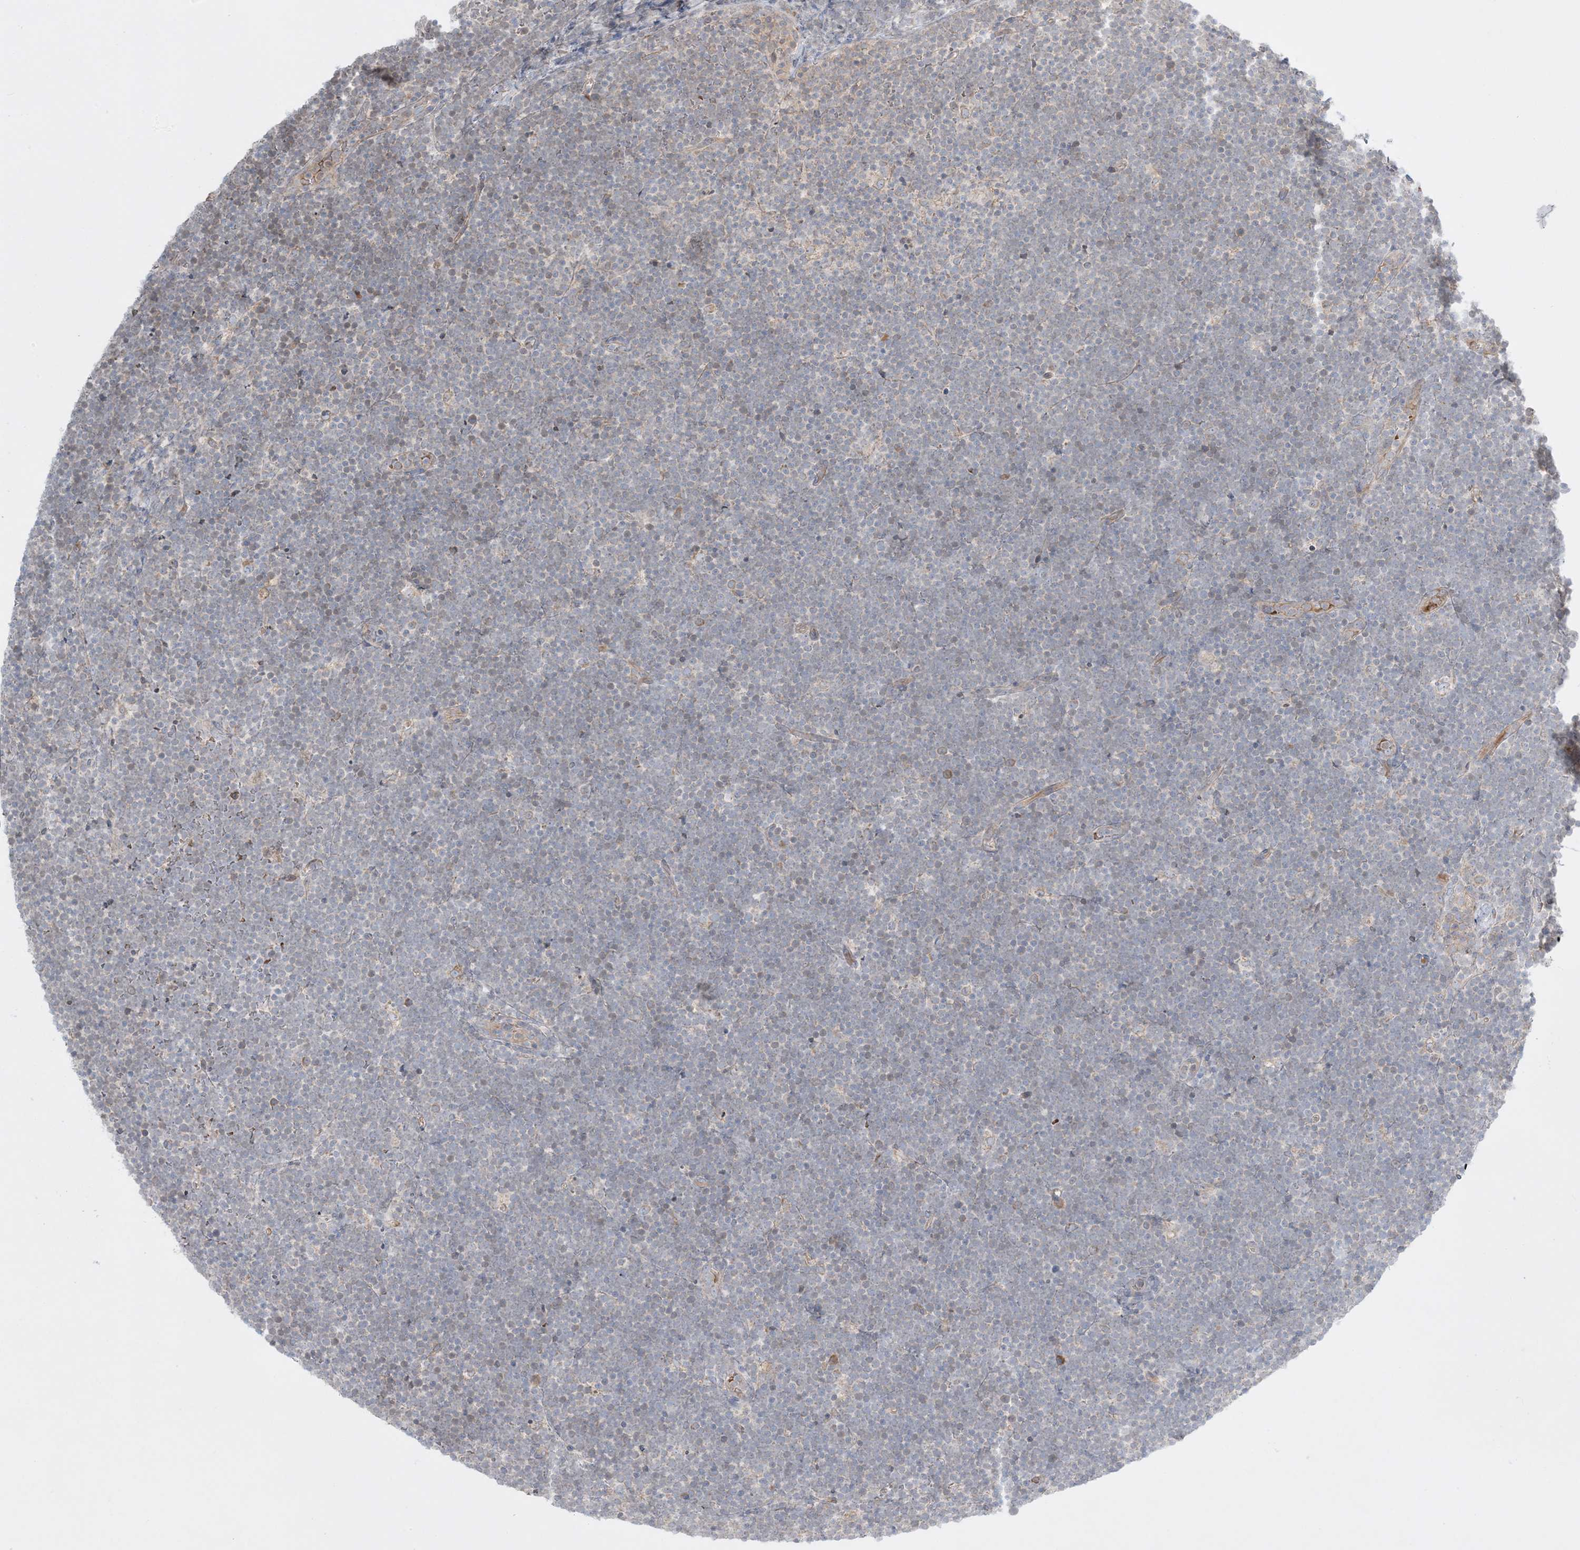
{"staining": {"intensity": "negative", "quantity": "none", "location": "none"}, "tissue": "lymphoma", "cell_type": "Tumor cells", "image_type": "cancer", "snomed": [{"axis": "morphology", "description": "Malignant lymphoma, non-Hodgkin's type, High grade"}, {"axis": "topography", "description": "Lymph node"}], "caption": "A photomicrograph of human high-grade malignant lymphoma, non-Hodgkin's type is negative for staining in tumor cells. The staining is performed using DAB brown chromogen with nuclei counter-stained in using hematoxylin.", "gene": "MMGT1", "patient": {"sex": "male", "age": 13}}